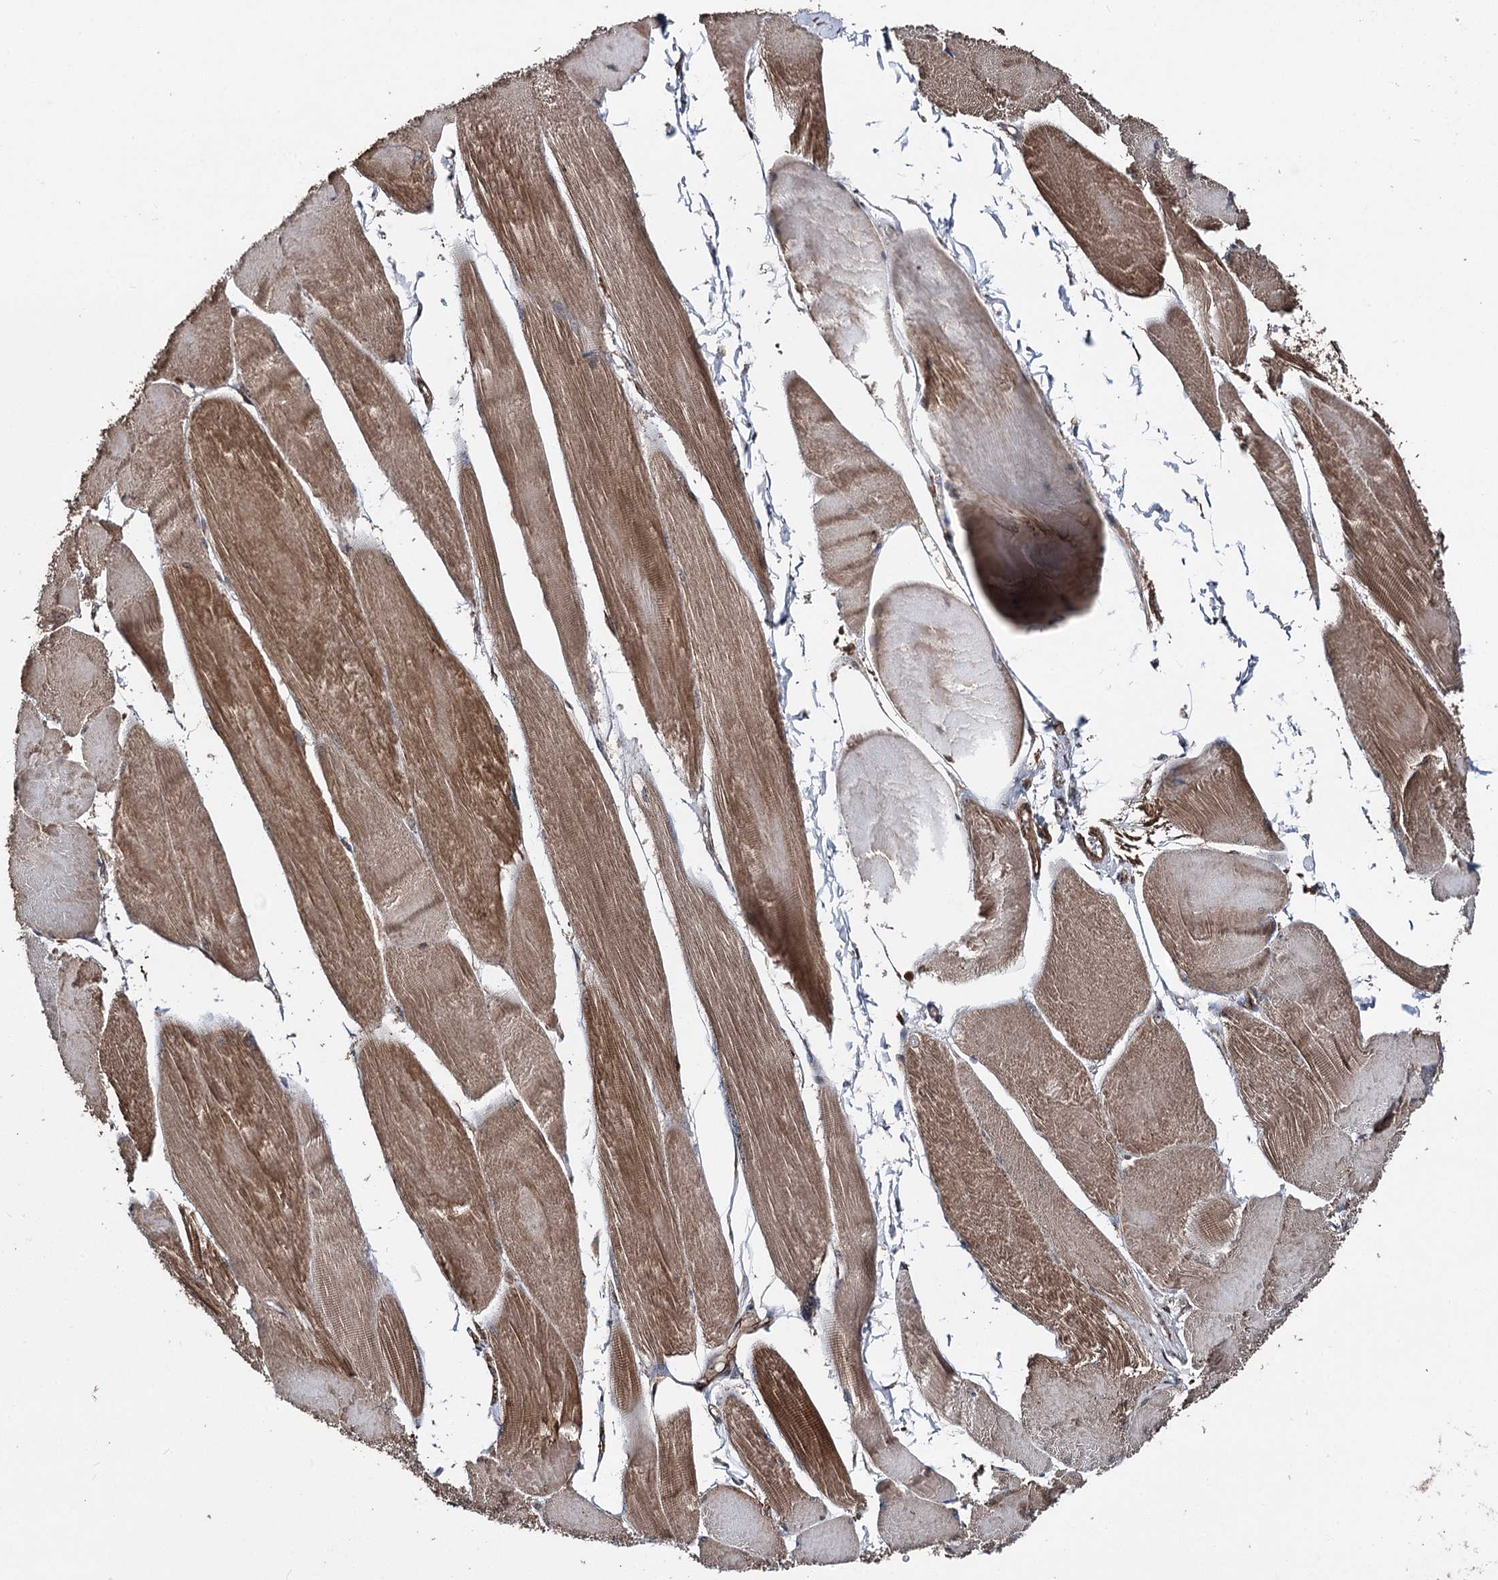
{"staining": {"intensity": "strong", "quantity": ">75%", "location": "cytoplasmic/membranous"}, "tissue": "skeletal muscle", "cell_type": "Myocytes", "image_type": "normal", "snomed": [{"axis": "morphology", "description": "Normal tissue, NOS"}, {"axis": "morphology", "description": "Basal cell carcinoma"}, {"axis": "topography", "description": "Skeletal muscle"}], "caption": "Myocytes reveal high levels of strong cytoplasmic/membranous expression in about >75% of cells in unremarkable human skeletal muscle.", "gene": "ITFG2", "patient": {"sex": "female", "age": 64}}